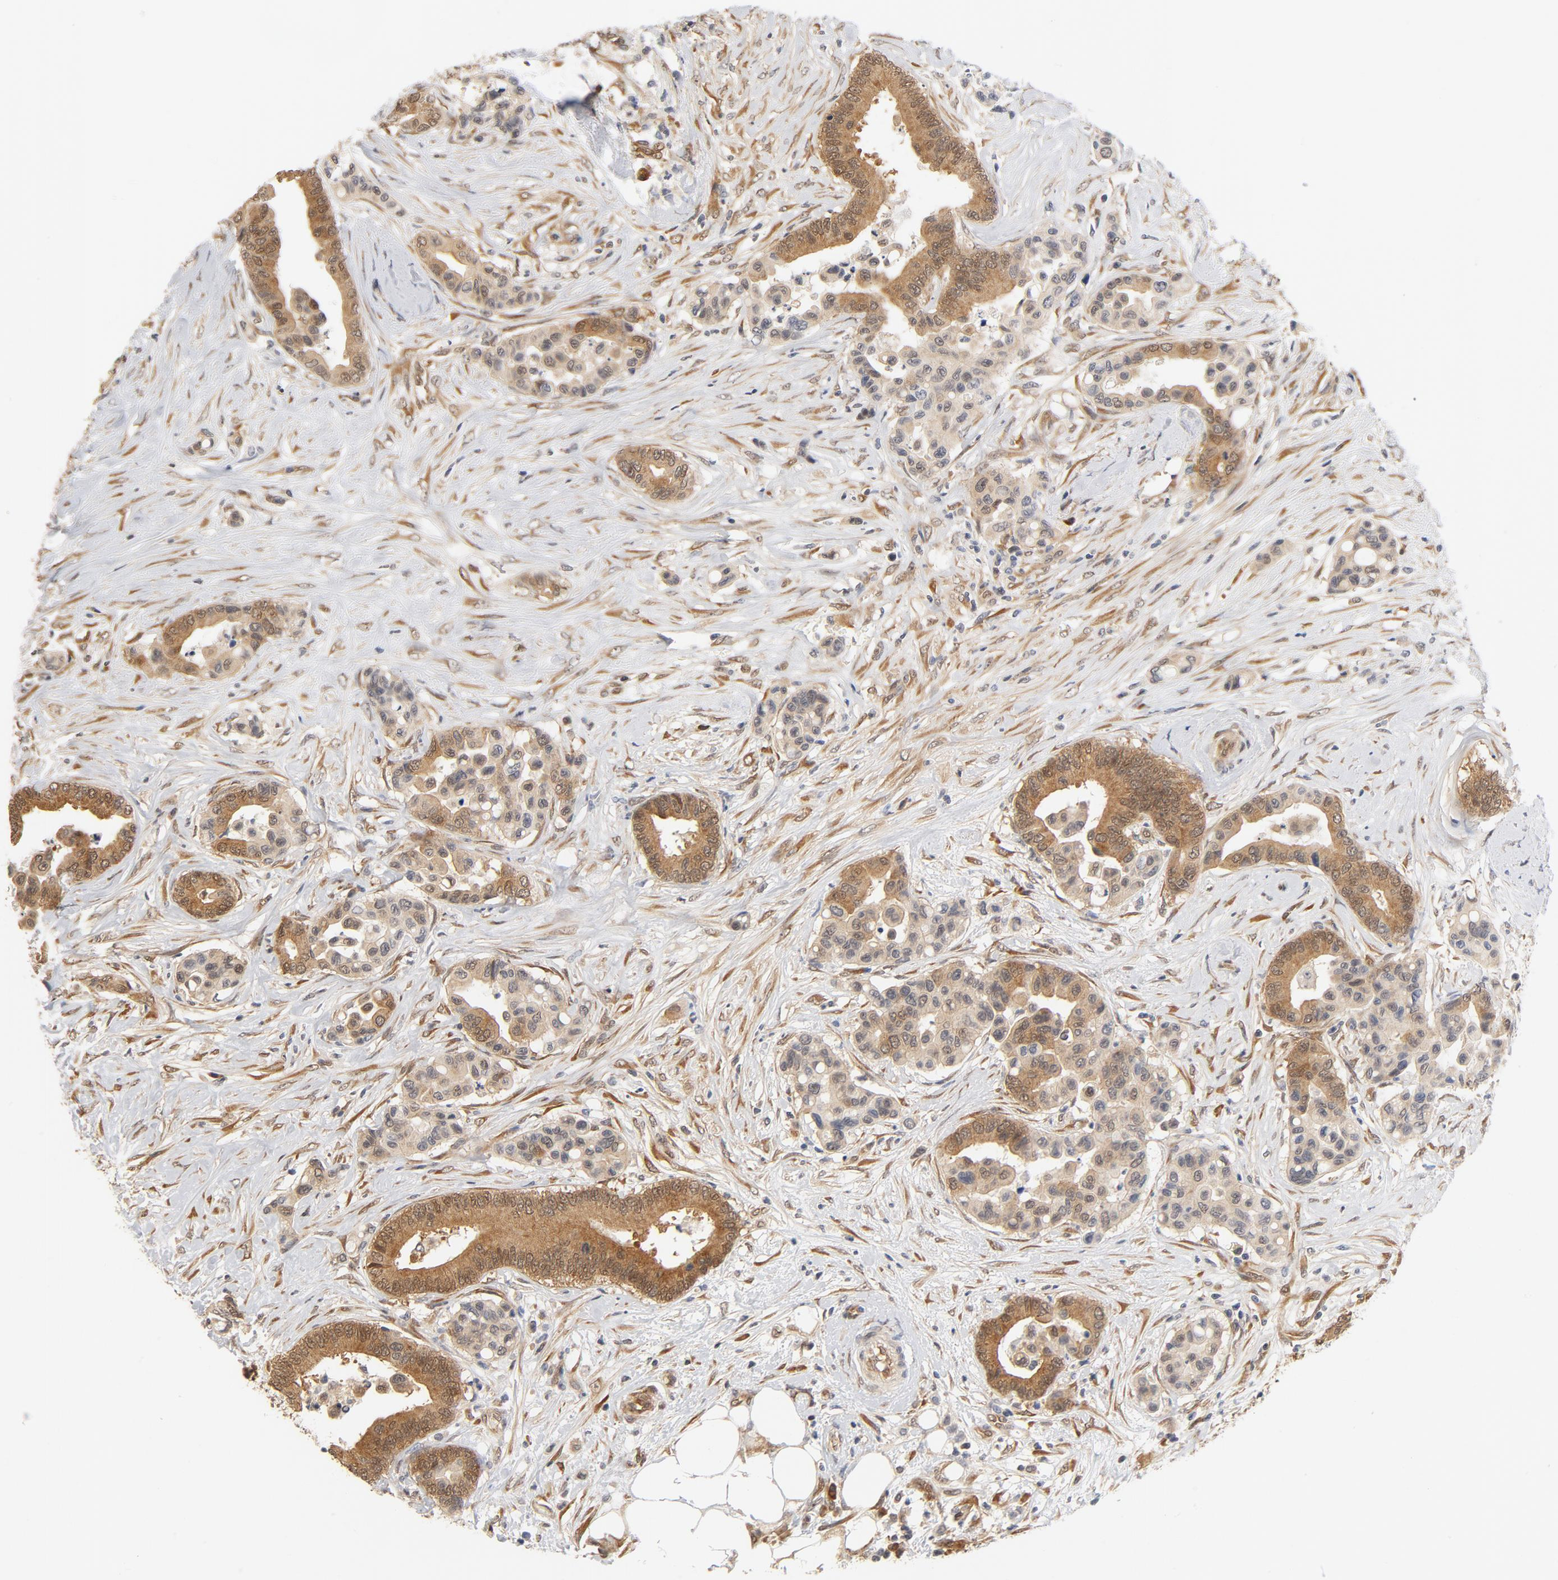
{"staining": {"intensity": "moderate", "quantity": ">75%", "location": "cytoplasmic/membranous,nuclear"}, "tissue": "colorectal cancer", "cell_type": "Tumor cells", "image_type": "cancer", "snomed": [{"axis": "morphology", "description": "Adenocarcinoma, NOS"}, {"axis": "topography", "description": "Colon"}], "caption": "The immunohistochemical stain labels moderate cytoplasmic/membranous and nuclear staining in tumor cells of colorectal cancer (adenocarcinoma) tissue.", "gene": "EIF4E", "patient": {"sex": "male", "age": 82}}